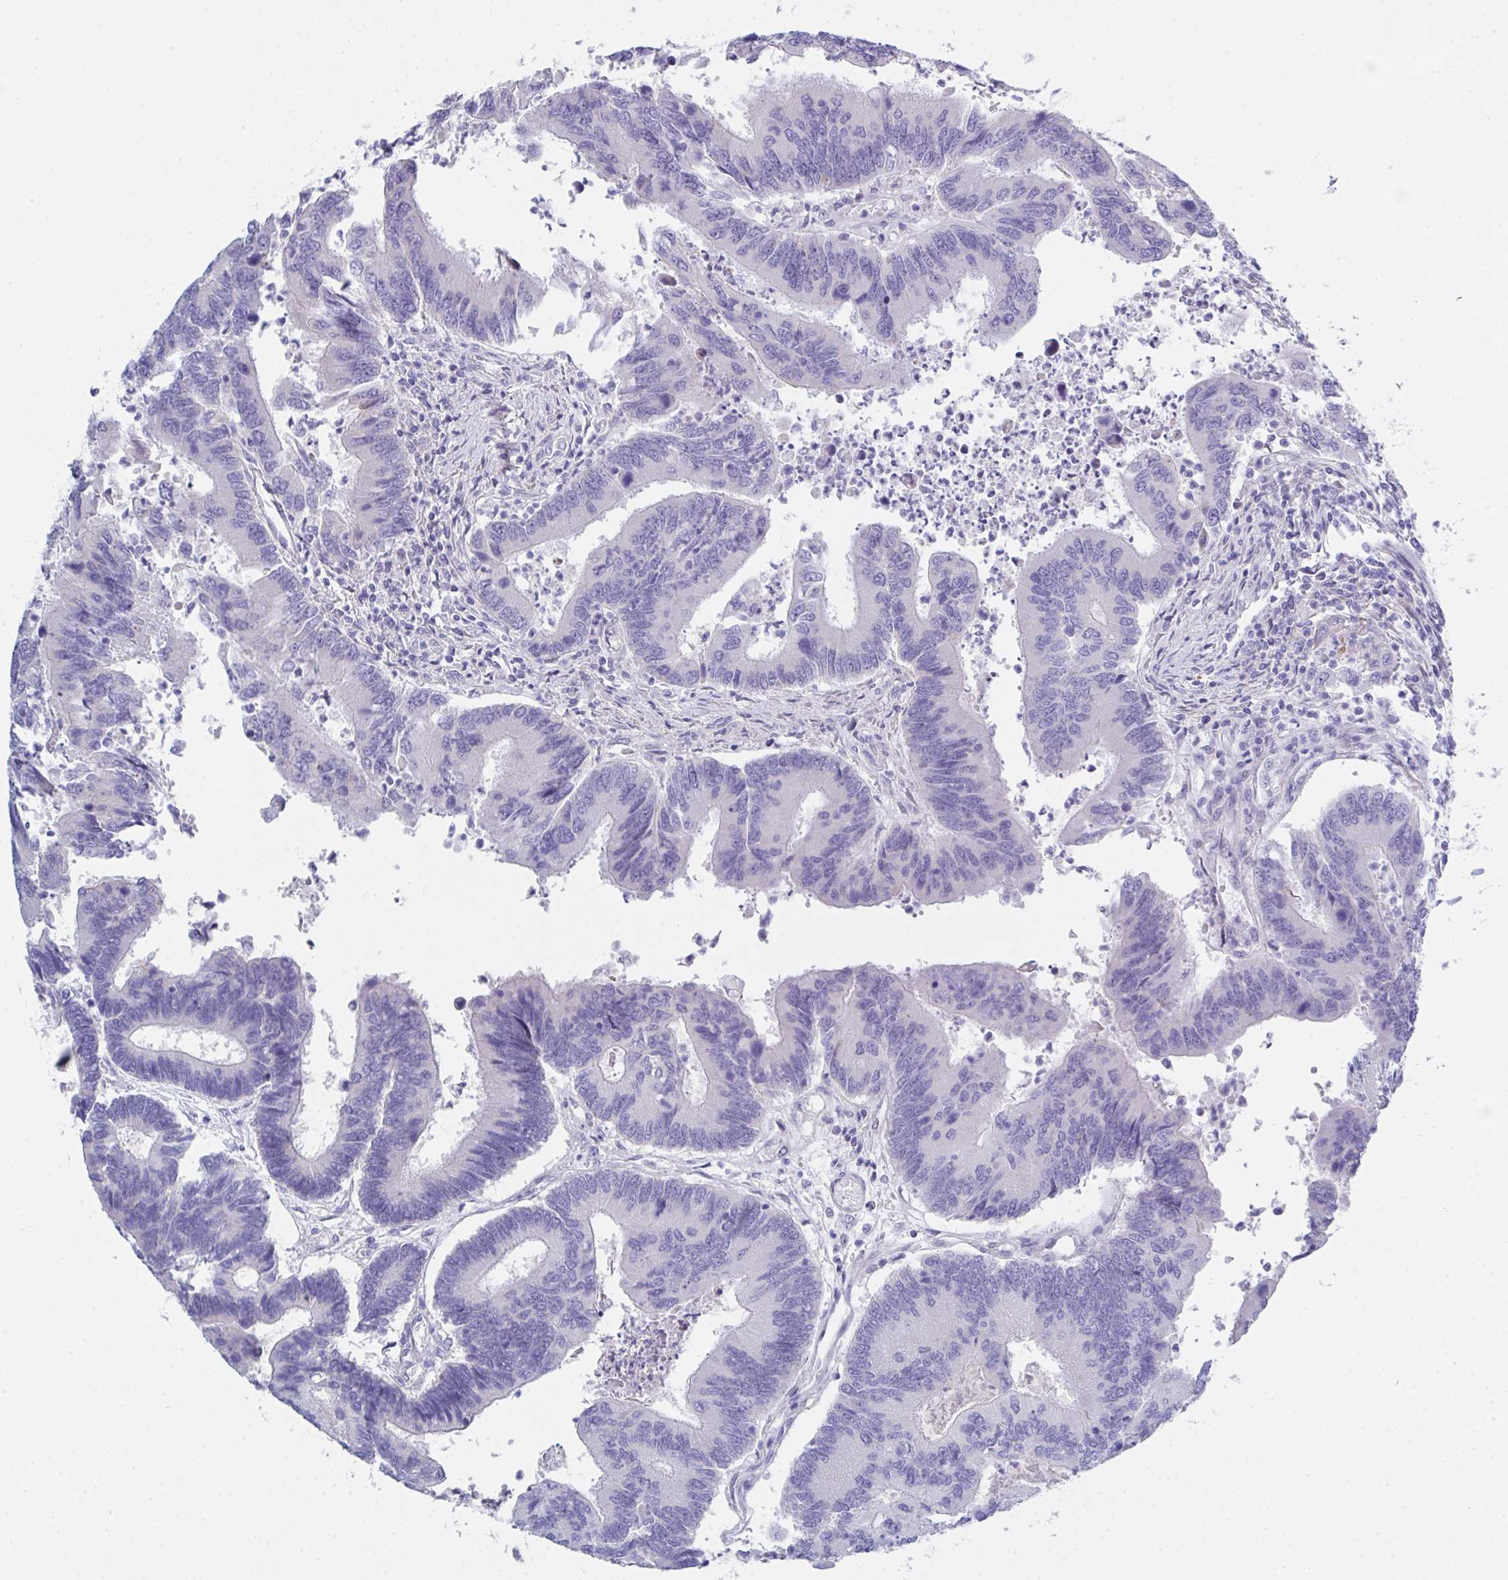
{"staining": {"intensity": "negative", "quantity": "none", "location": "none"}, "tissue": "colorectal cancer", "cell_type": "Tumor cells", "image_type": "cancer", "snomed": [{"axis": "morphology", "description": "Adenocarcinoma, NOS"}, {"axis": "topography", "description": "Colon"}], "caption": "DAB (3,3'-diaminobenzidine) immunohistochemical staining of human colorectal cancer (adenocarcinoma) demonstrates no significant positivity in tumor cells.", "gene": "FBXO47", "patient": {"sex": "female", "age": 67}}